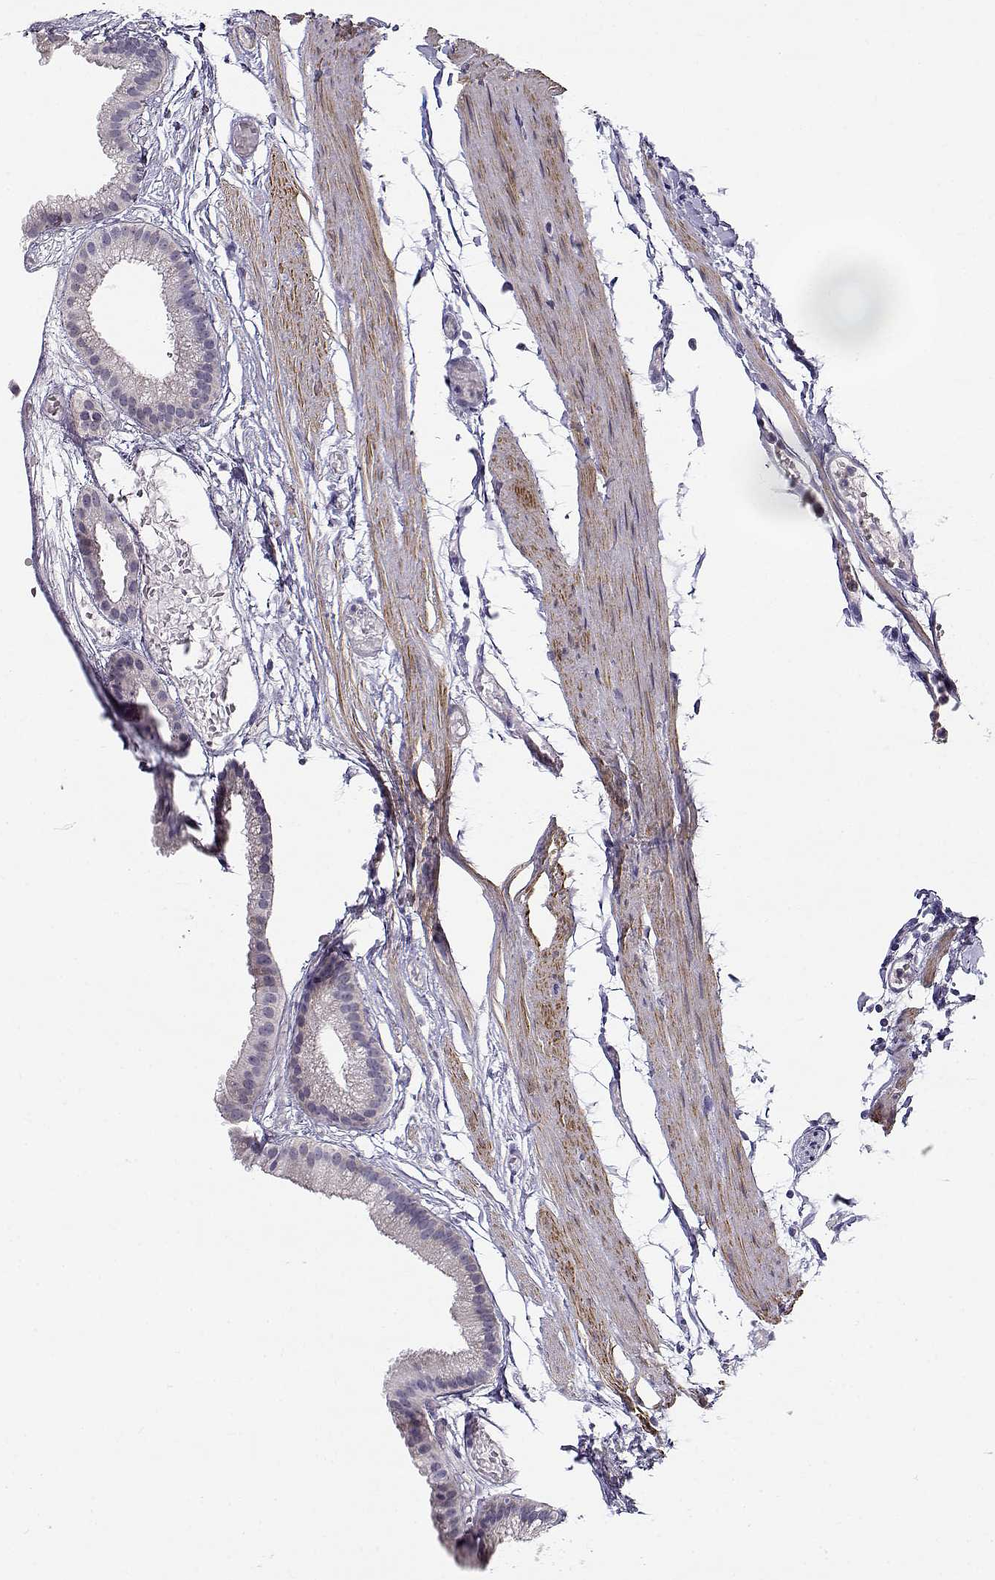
{"staining": {"intensity": "negative", "quantity": "none", "location": "none"}, "tissue": "gallbladder", "cell_type": "Glandular cells", "image_type": "normal", "snomed": [{"axis": "morphology", "description": "Normal tissue, NOS"}, {"axis": "topography", "description": "Gallbladder"}], "caption": "An image of gallbladder stained for a protein displays no brown staining in glandular cells. The staining is performed using DAB brown chromogen with nuclei counter-stained in using hematoxylin.", "gene": "CREB3L3", "patient": {"sex": "female", "age": 45}}